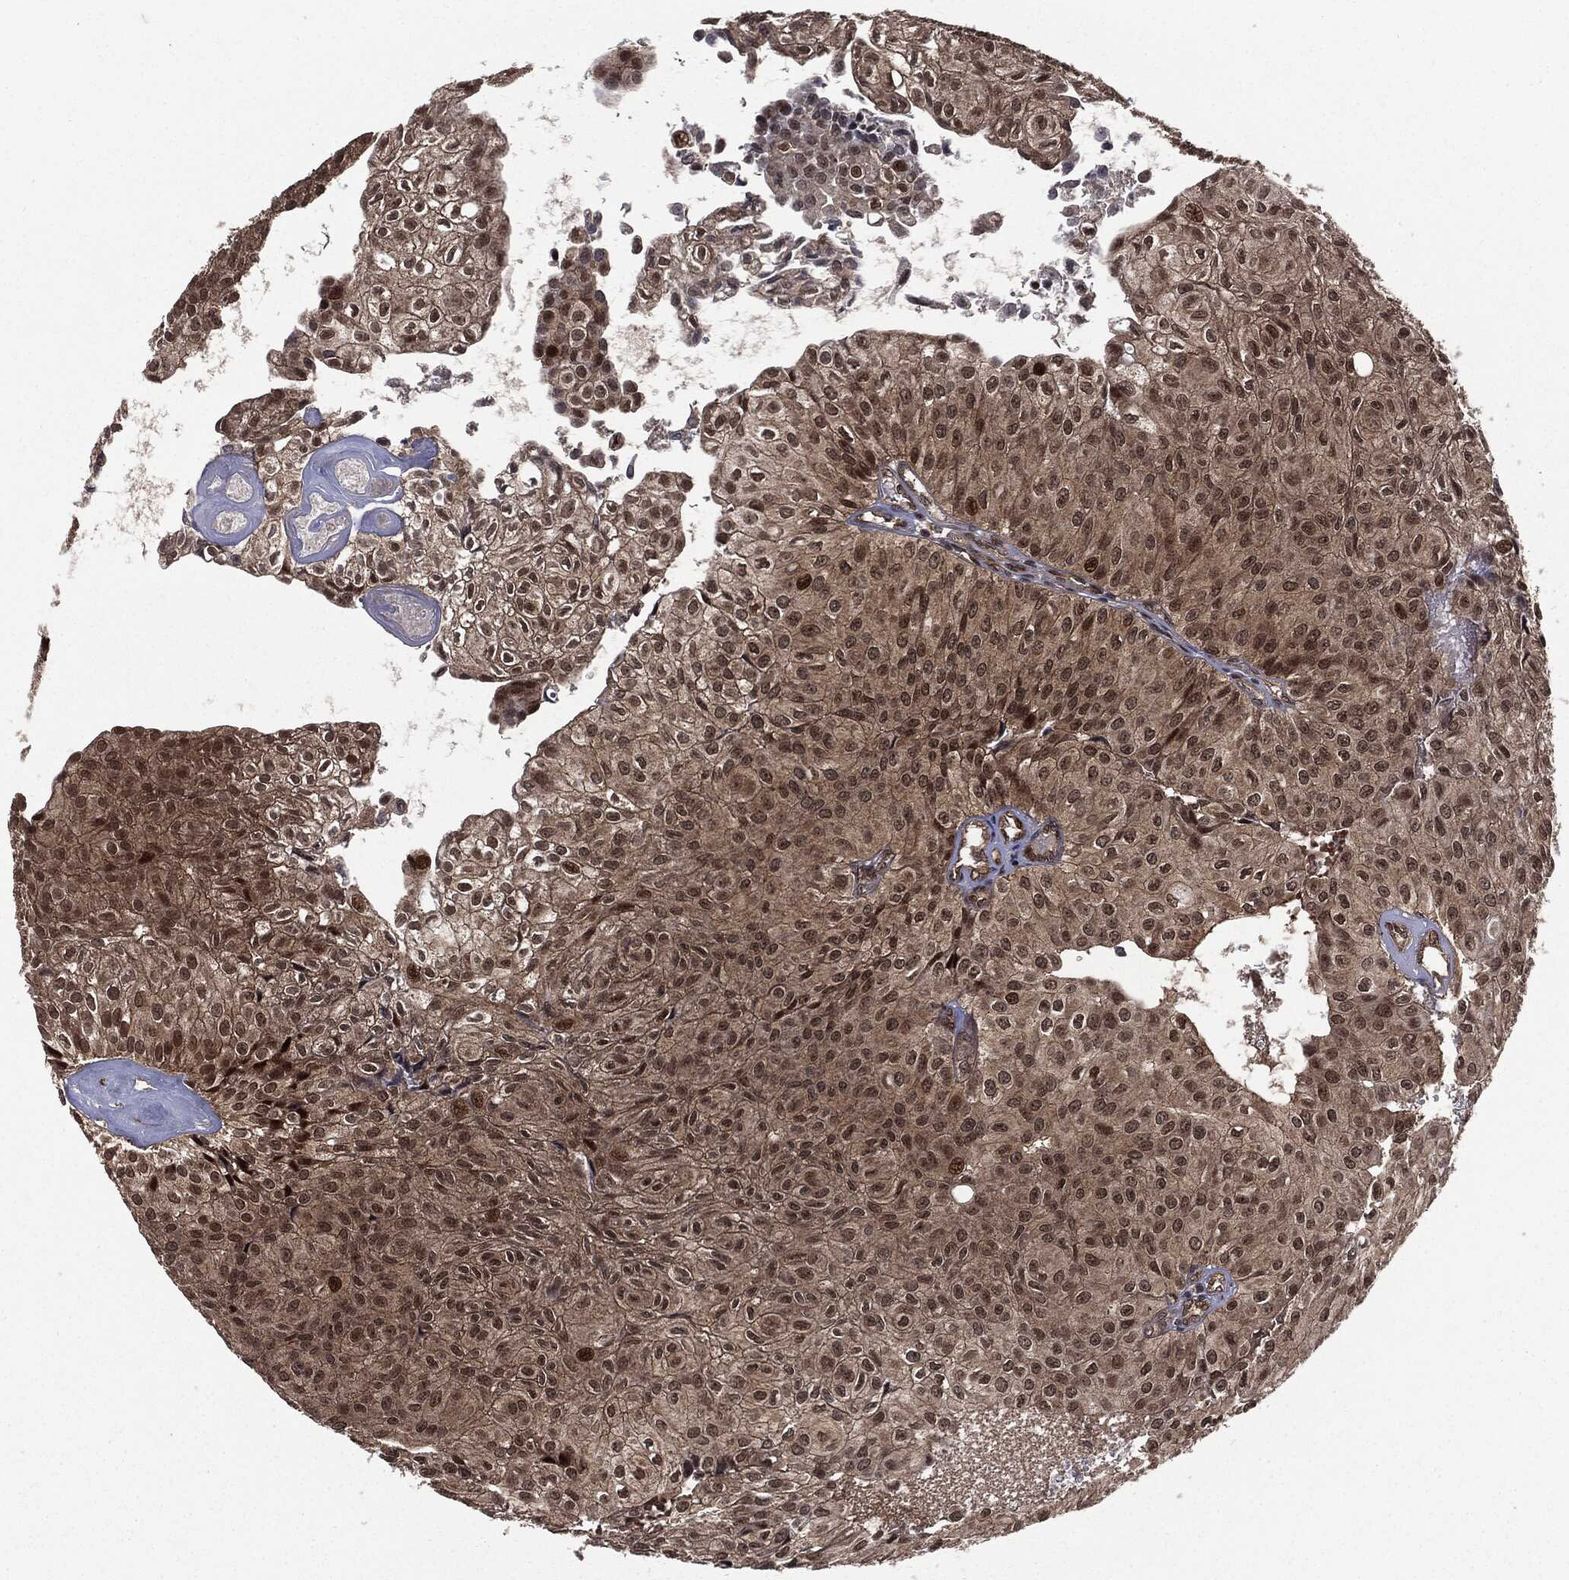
{"staining": {"intensity": "weak", "quantity": "25%-75%", "location": "cytoplasmic/membranous,nuclear"}, "tissue": "urothelial cancer", "cell_type": "Tumor cells", "image_type": "cancer", "snomed": [{"axis": "morphology", "description": "Urothelial carcinoma, Low grade"}, {"axis": "topography", "description": "Urinary bladder"}], "caption": "A micrograph of human urothelial cancer stained for a protein reveals weak cytoplasmic/membranous and nuclear brown staining in tumor cells.", "gene": "PTPA", "patient": {"sex": "male", "age": 89}}